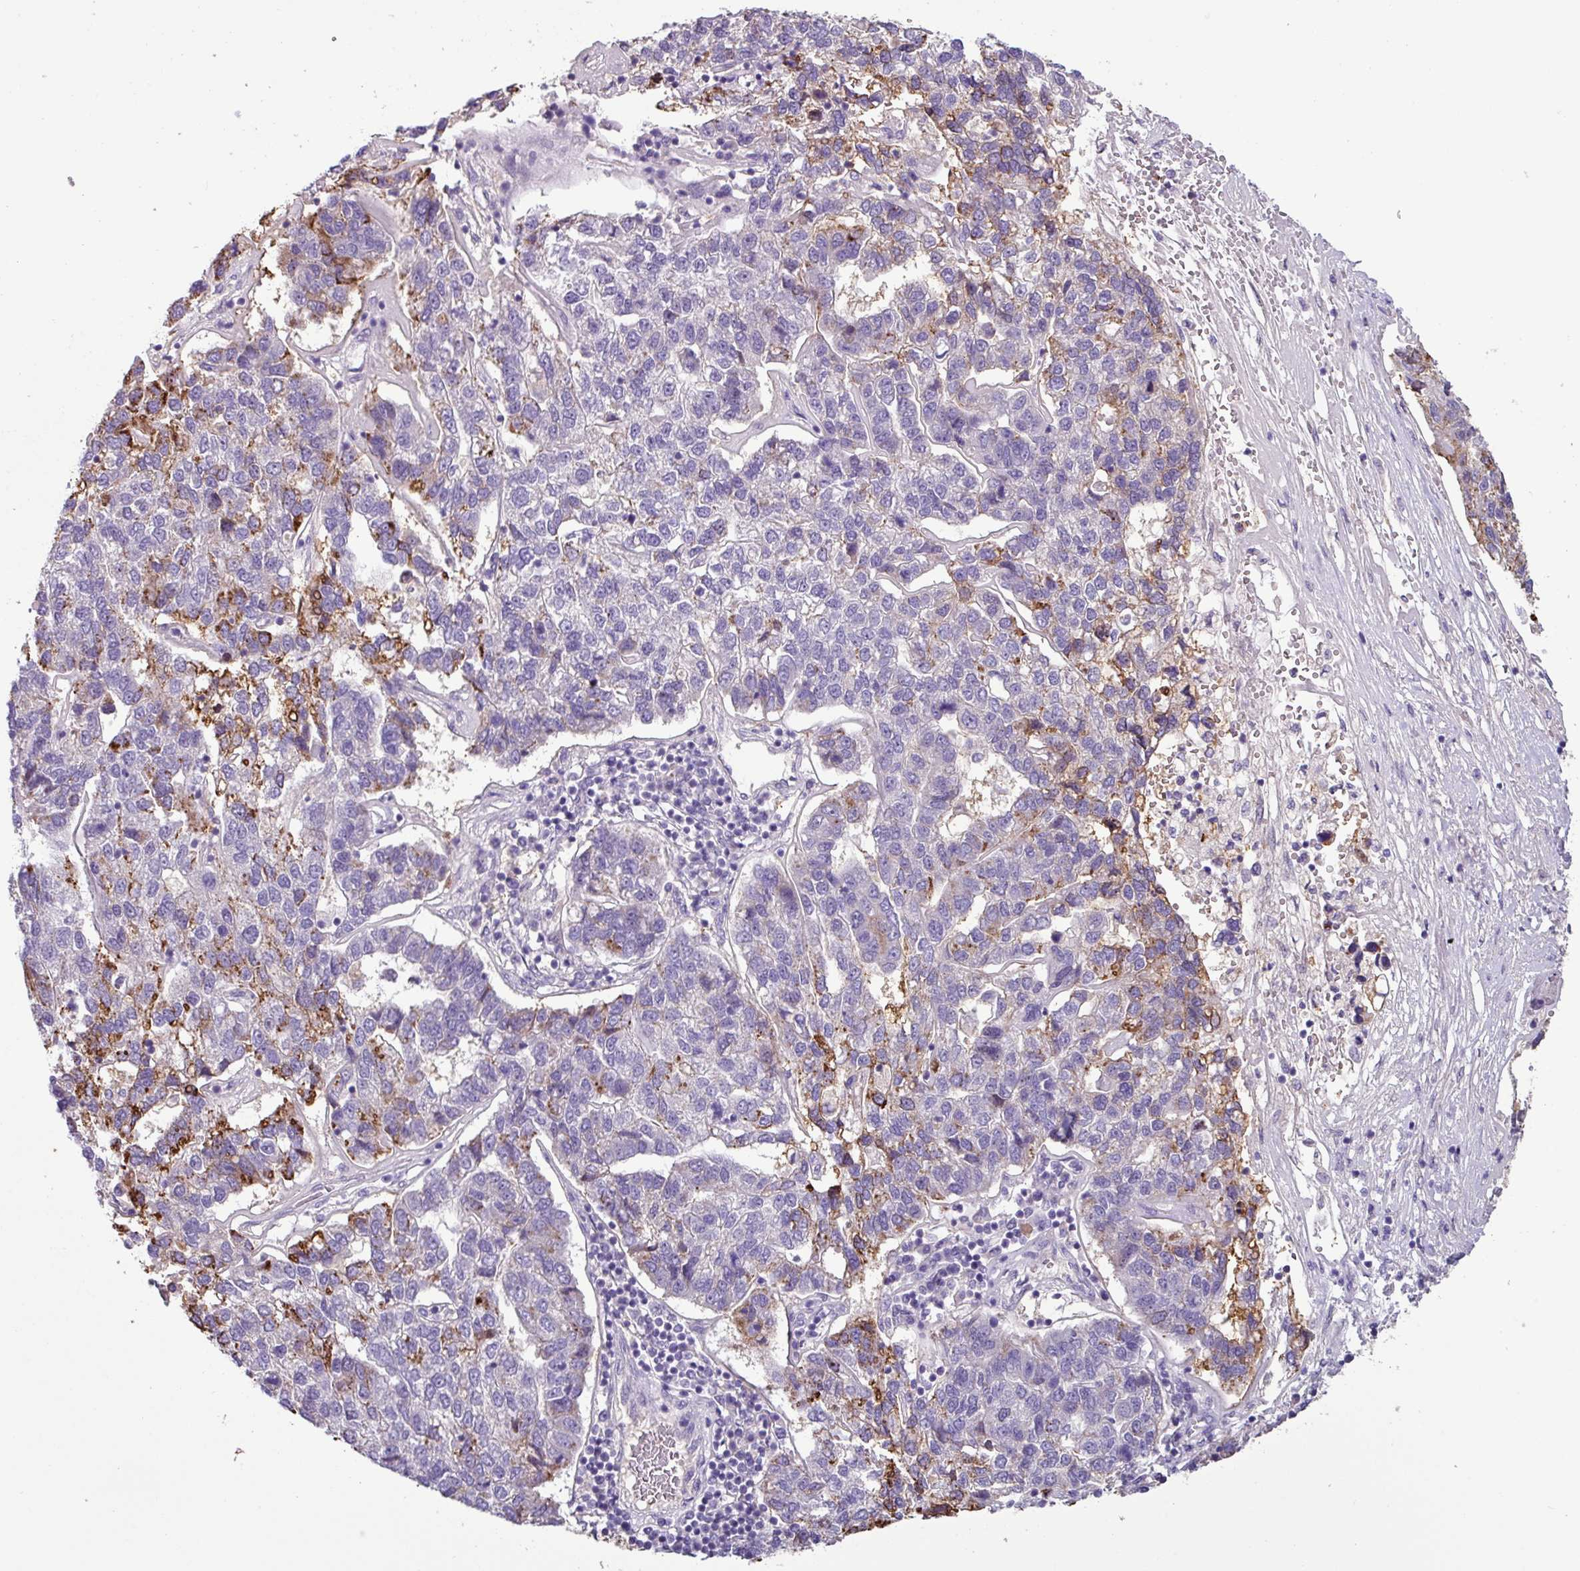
{"staining": {"intensity": "moderate", "quantity": "<25%", "location": "cytoplasmic/membranous"}, "tissue": "pancreatic cancer", "cell_type": "Tumor cells", "image_type": "cancer", "snomed": [{"axis": "morphology", "description": "Adenocarcinoma, NOS"}, {"axis": "topography", "description": "Pancreas"}], "caption": "A photomicrograph showing moderate cytoplasmic/membranous staining in about <25% of tumor cells in pancreatic cancer (adenocarcinoma), as visualized by brown immunohistochemical staining.", "gene": "PNLDC1", "patient": {"sex": "female", "age": 61}}